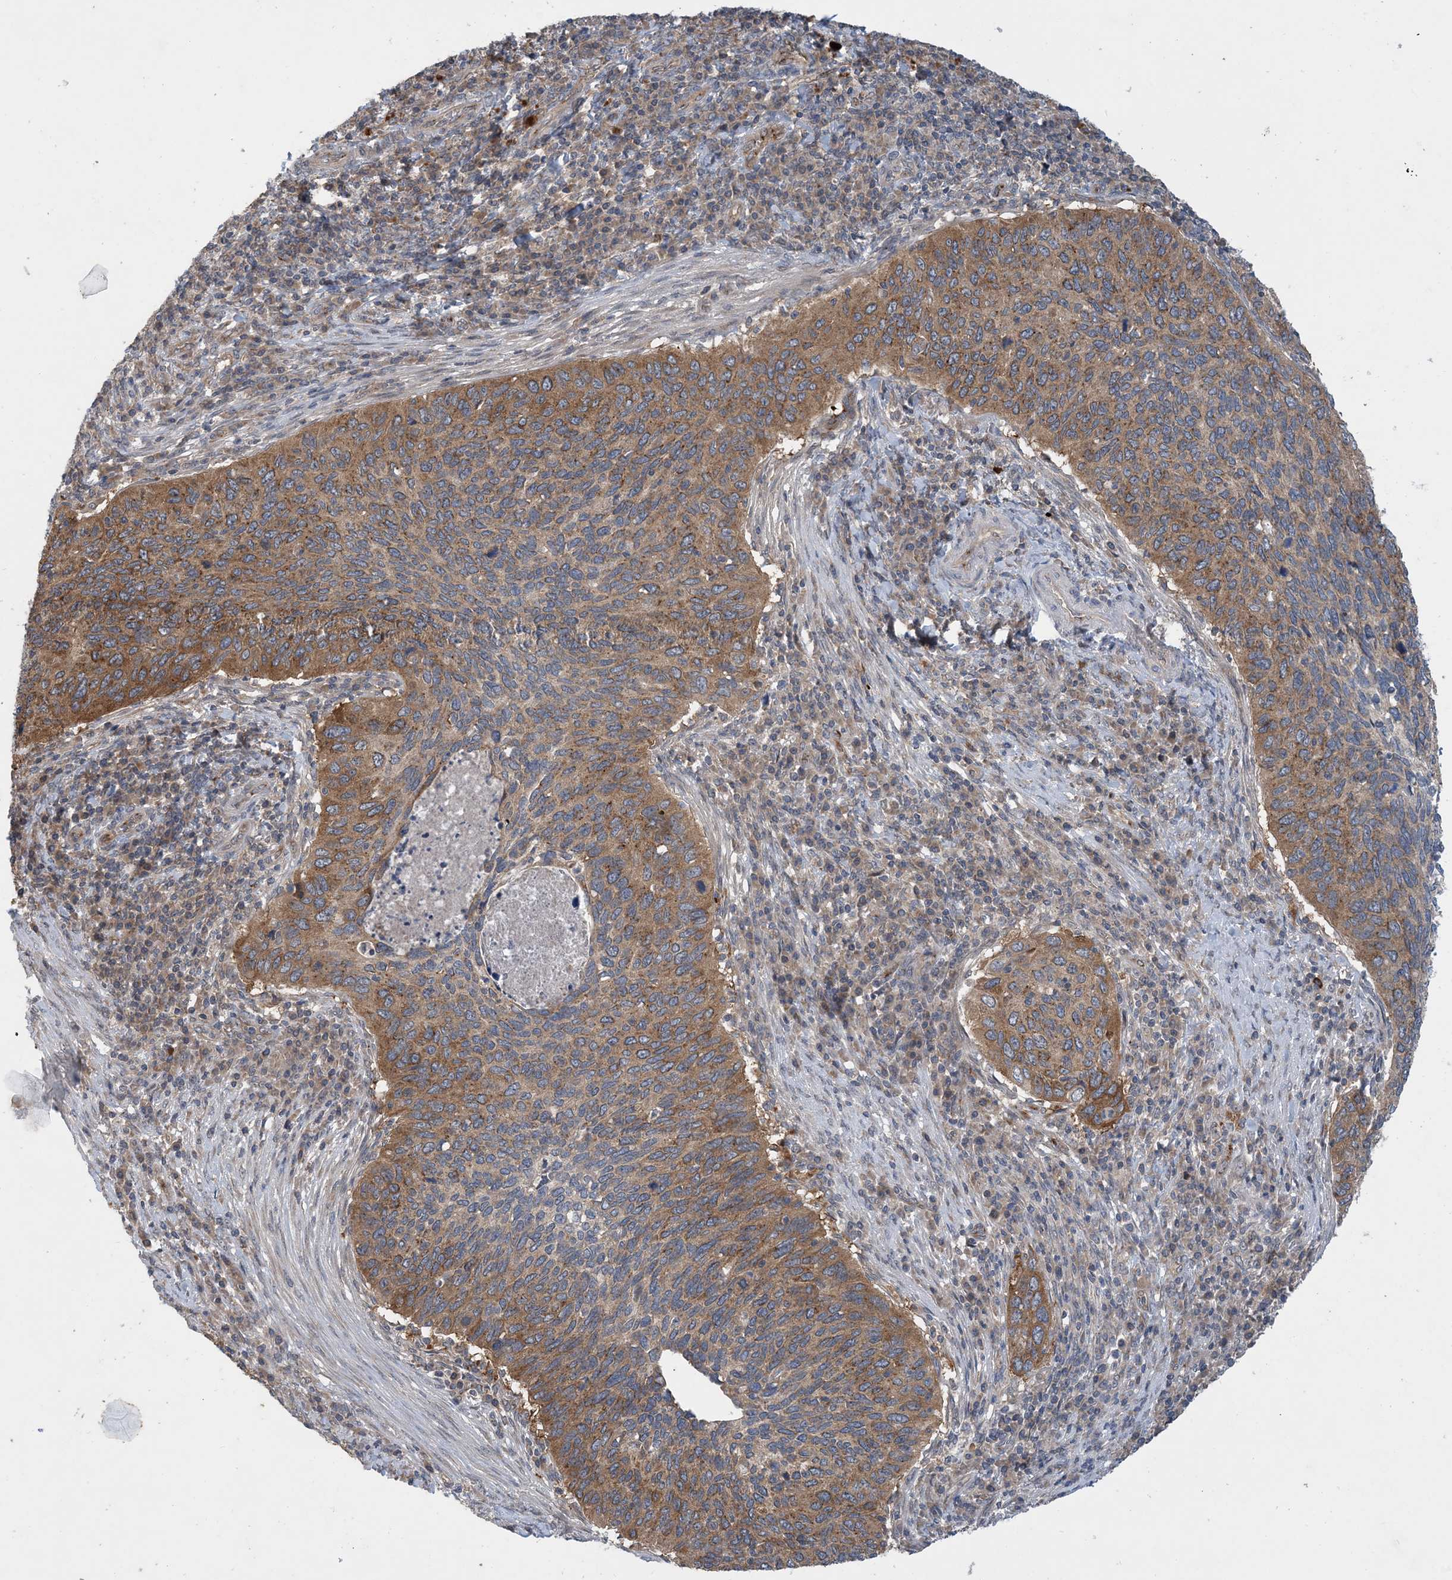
{"staining": {"intensity": "moderate", "quantity": ">75%", "location": "cytoplasmic/membranous"}, "tissue": "cervical cancer", "cell_type": "Tumor cells", "image_type": "cancer", "snomed": [{"axis": "morphology", "description": "Squamous cell carcinoma, NOS"}, {"axis": "topography", "description": "Cervix"}], "caption": "A brown stain labels moderate cytoplasmic/membranous staining of a protein in cervical cancer tumor cells.", "gene": "TINAG", "patient": {"sex": "female", "age": 38}}